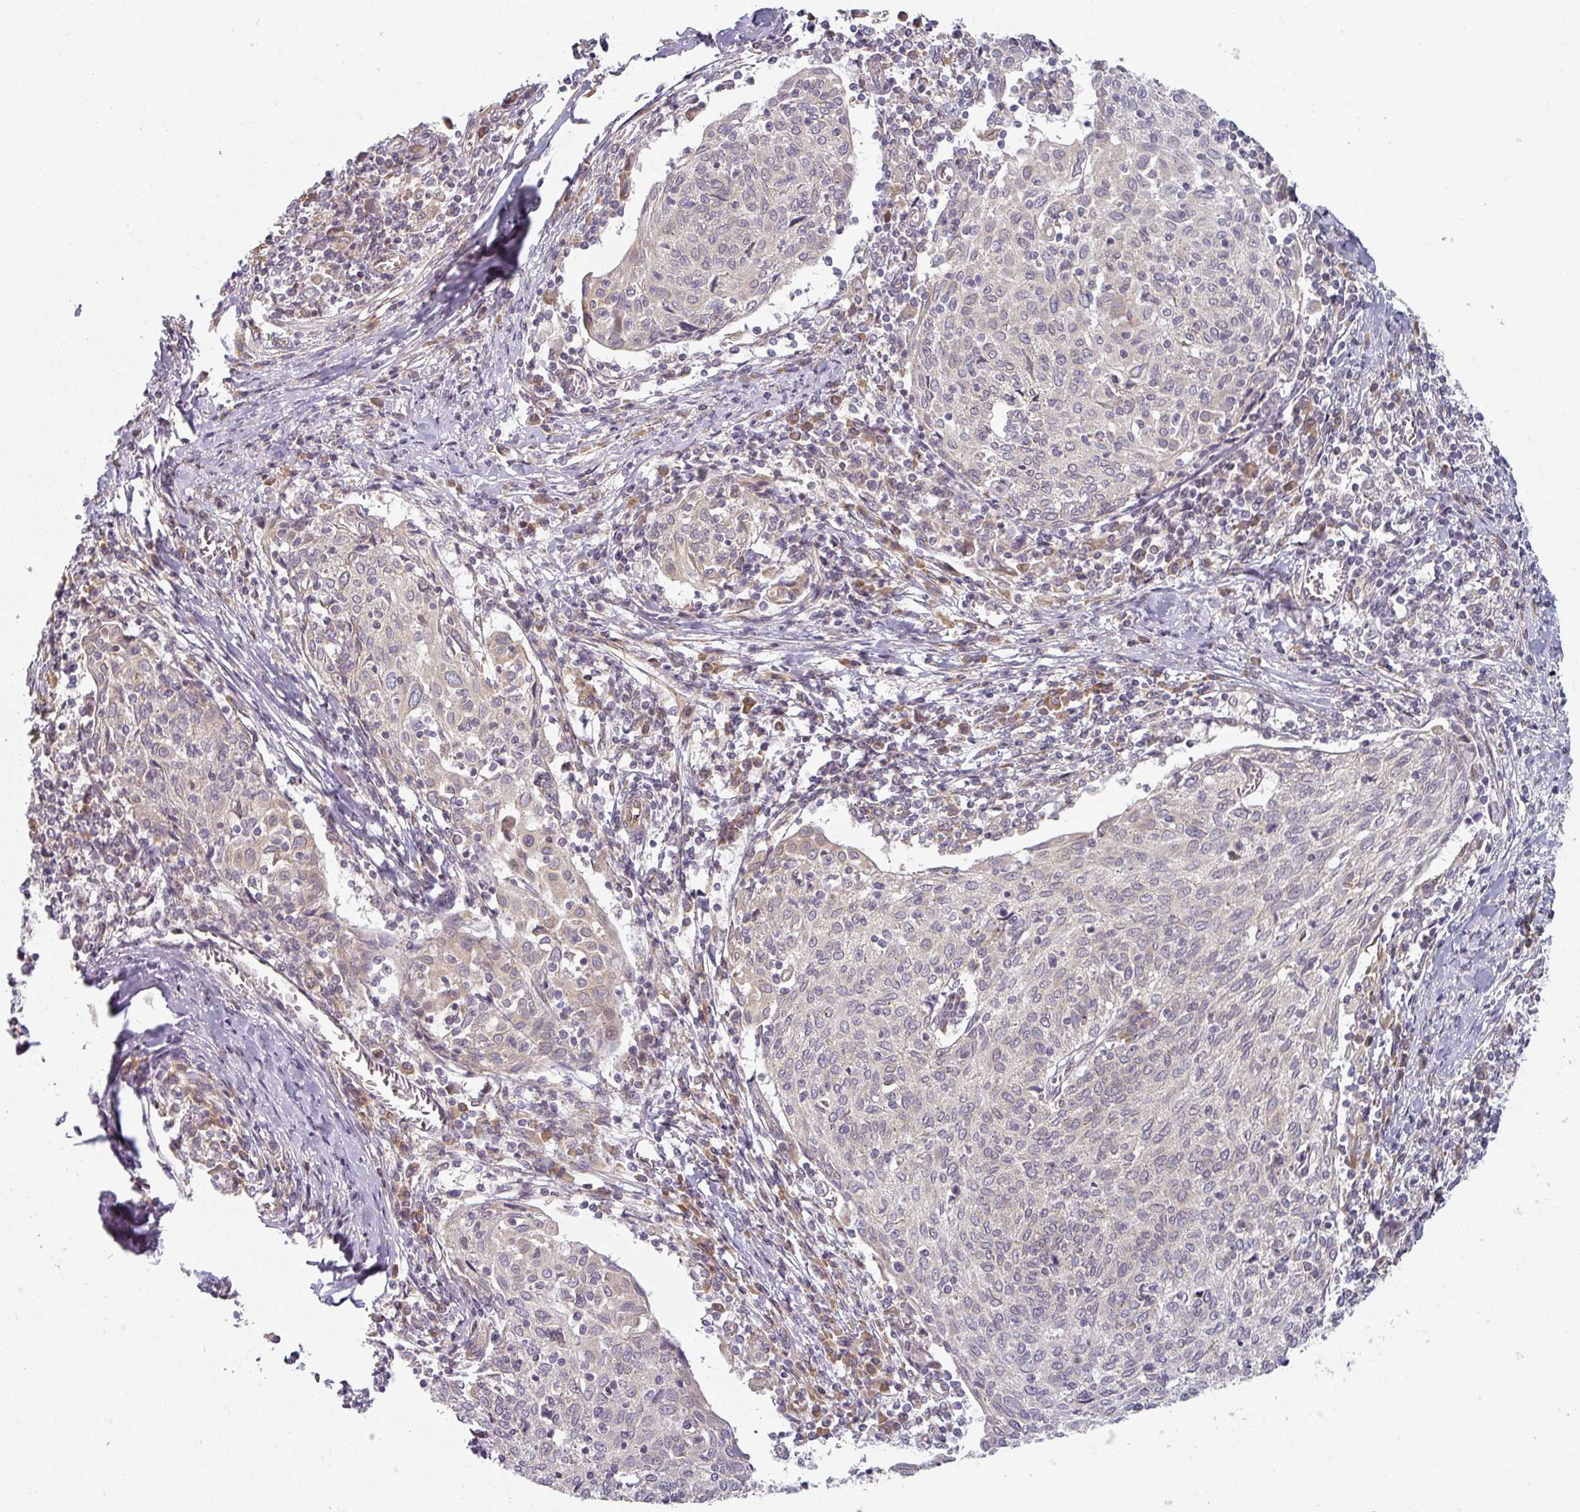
{"staining": {"intensity": "weak", "quantity": "25%-75%", "location": "cytoplasmic/membranous"}, "tissue": "cervical cancer", "cell_type": "Tumor cells", "image_type": "cancer", "snomed": [{"axis": "morphology", "description": "Squamous cell carcinoma, NOS"}, {"axis": "topography", "description": "Cervix"}], "caption": "Immunohistochemical staining of cervical cancer (squamous cell carcinoma) demonstrates low levels of weak cytoplasmic/membranous positivity in about 25%-75% of tumor cells. The protein is stained brown, and the nuclei are stained in blue (DAB (3,3'-diaminobenzidine) IHC with brightfield microscopy, high magnification).", "gene": "TAPT1", "patient": {"sex": "female", "age": 52}}